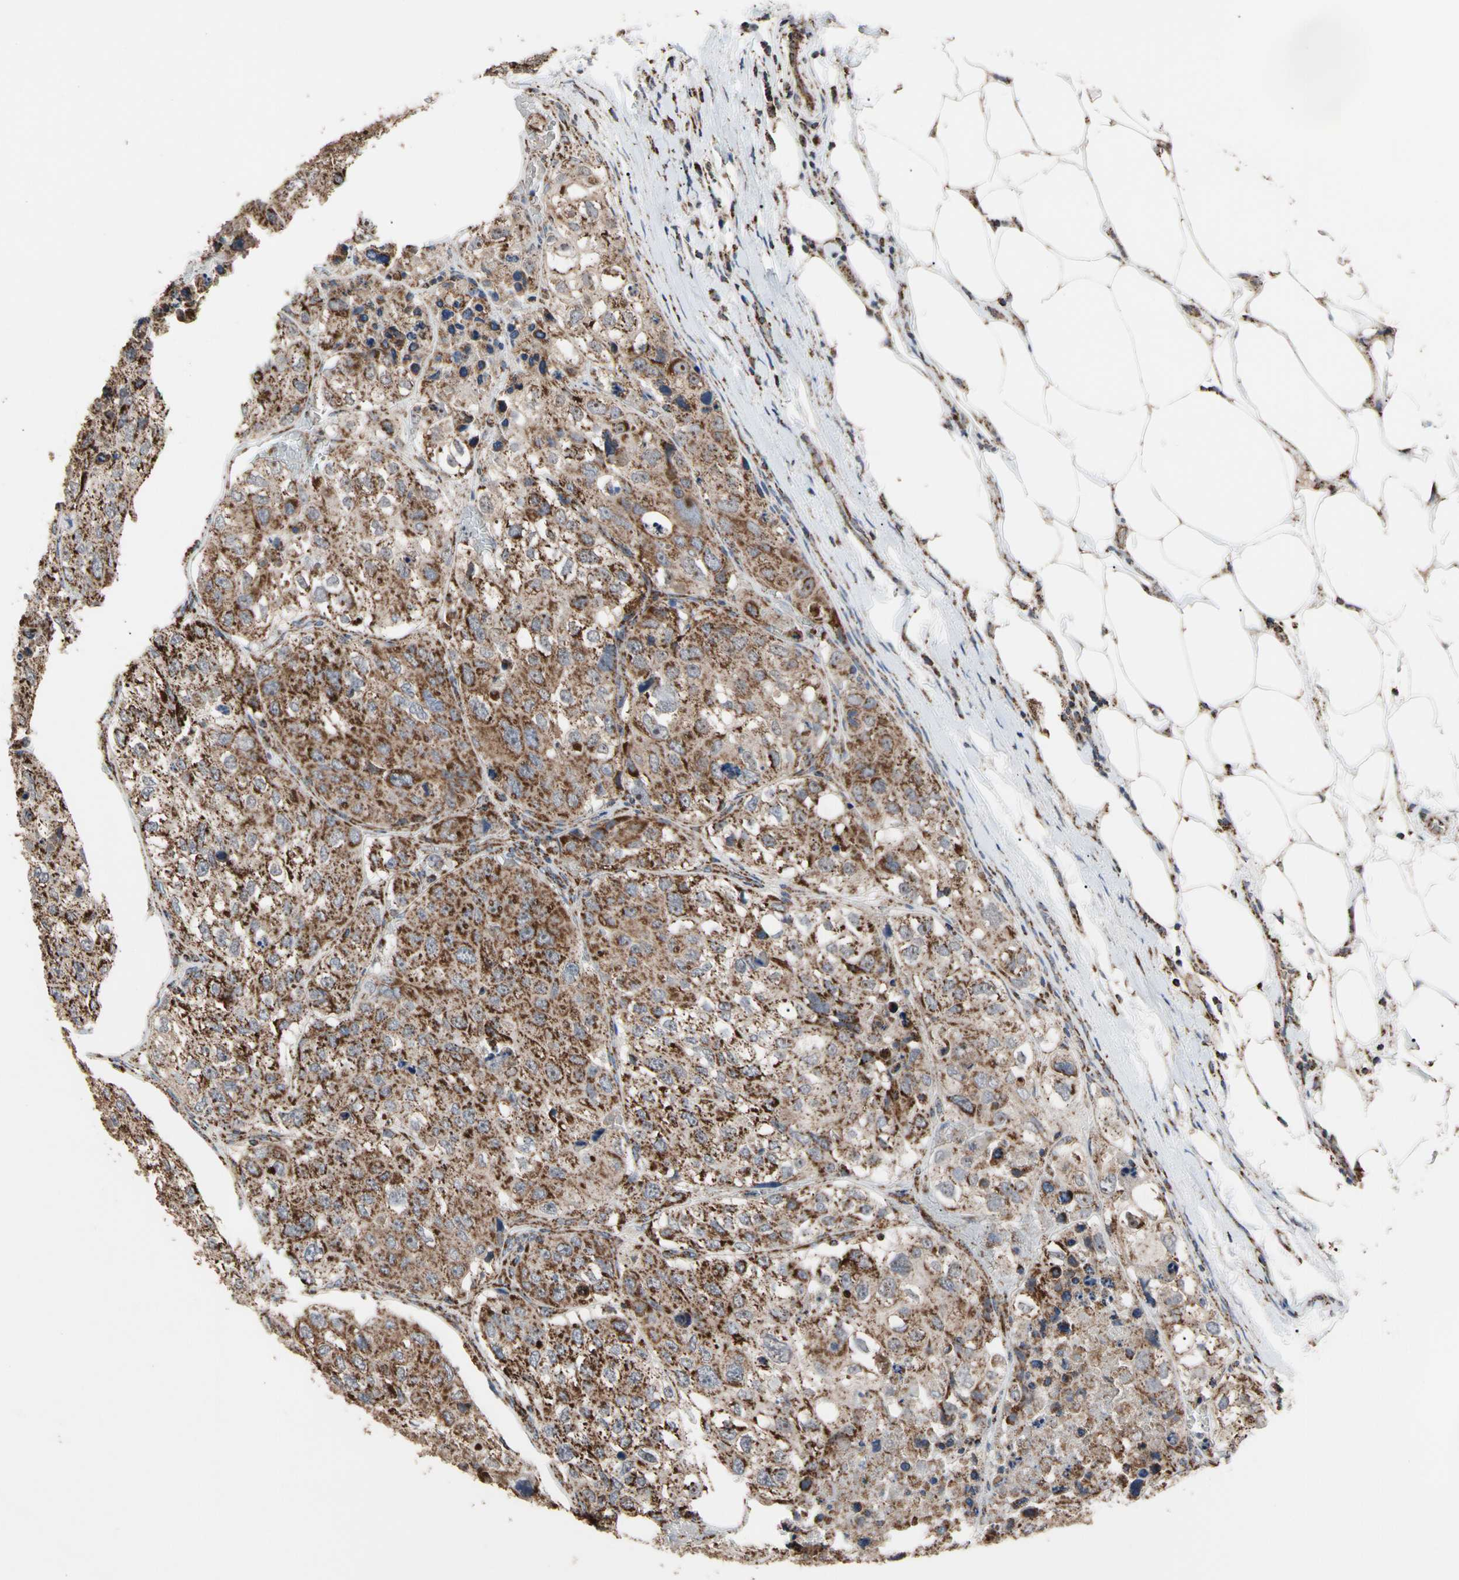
{"staining": {"intensity": "strong", "quantity": ">75%", "location": "cytoplasmic/membranous"}, "tissue": "urothelial cancer", "cell_type": "Tumor cells", "image_type": "cancer", "snomed": [{"axis": "morphology", "description": "Urothelial carcinoma, High grade"}, {"axis": "topography", "description": "Lymph node"}, {"axis": "topography", "description": "Urinary bladder"}], "caption": "A high-resolution photomicrograph shows immunohistochemistry (IHC) staining of high-grade urothelial carcinoma, which demonstrates strong cytoplasmic/membranous expression in approximately >75% of tumor cells. (brown staining indicates protein expression, while blue staining denotes nuclei).", "gene": "FAM110B", "patient": {"sex": "male", "age": 51}}